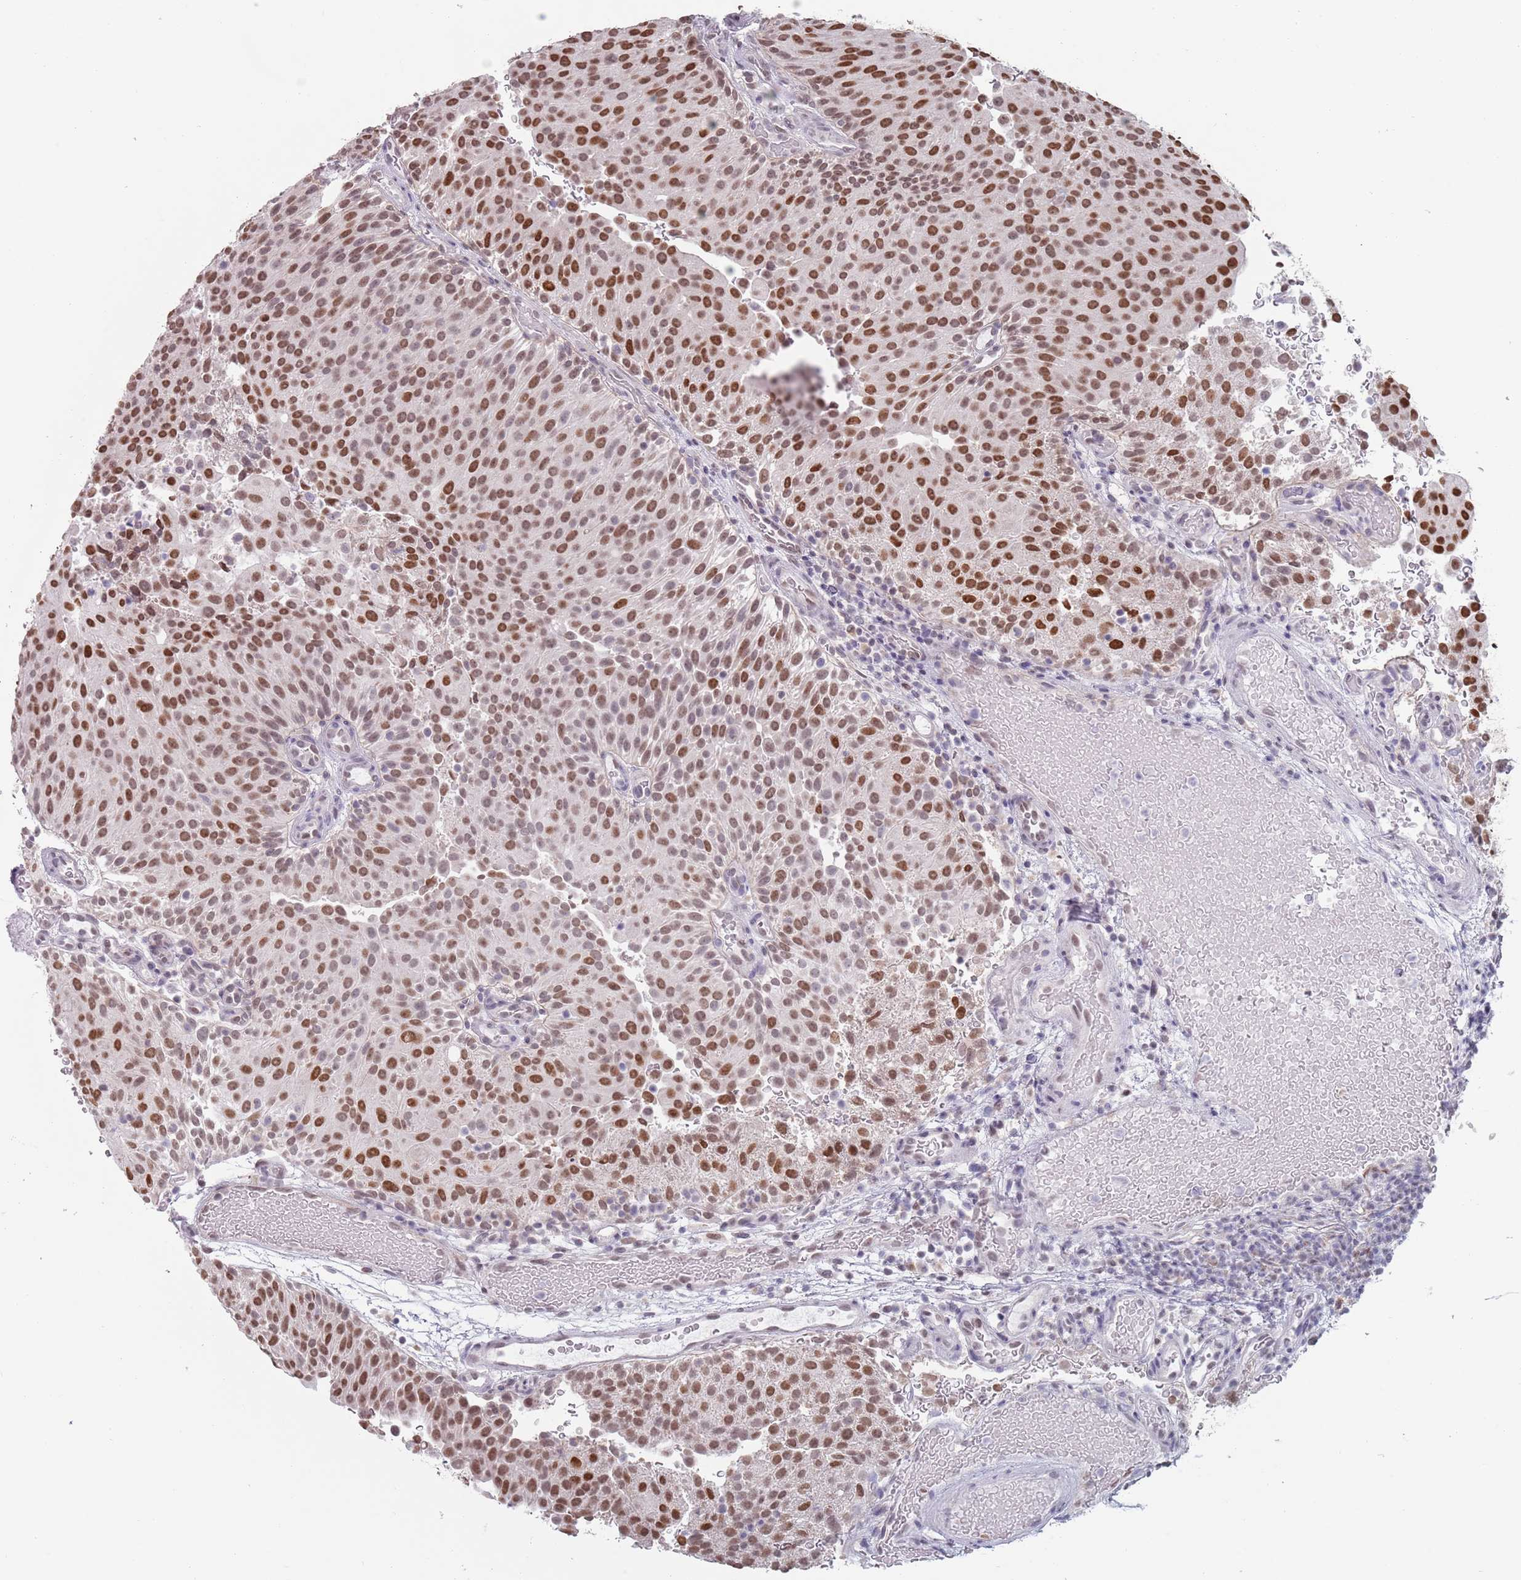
{"staining": {"intensity": "moderate", "quantity": ">75%", "location": "nuclear"}, "tissue": "urothelial cancer", "cell_type": "Tumor cells", "image_type": "cancer", "snomed": [{"axis": "morphology", "description": "Urothelial carcinoma, Low grade"}, {"axis": "topography", "description": "Urinary bladder"}], "caption": "This micrograph shows IHC staining of human urothelial cancer, with medium moderate nuclear positivity in approximately >75% of tumor cells.", "gene": "MFSD12", "patient": {"sex": "male", "age": 78}}